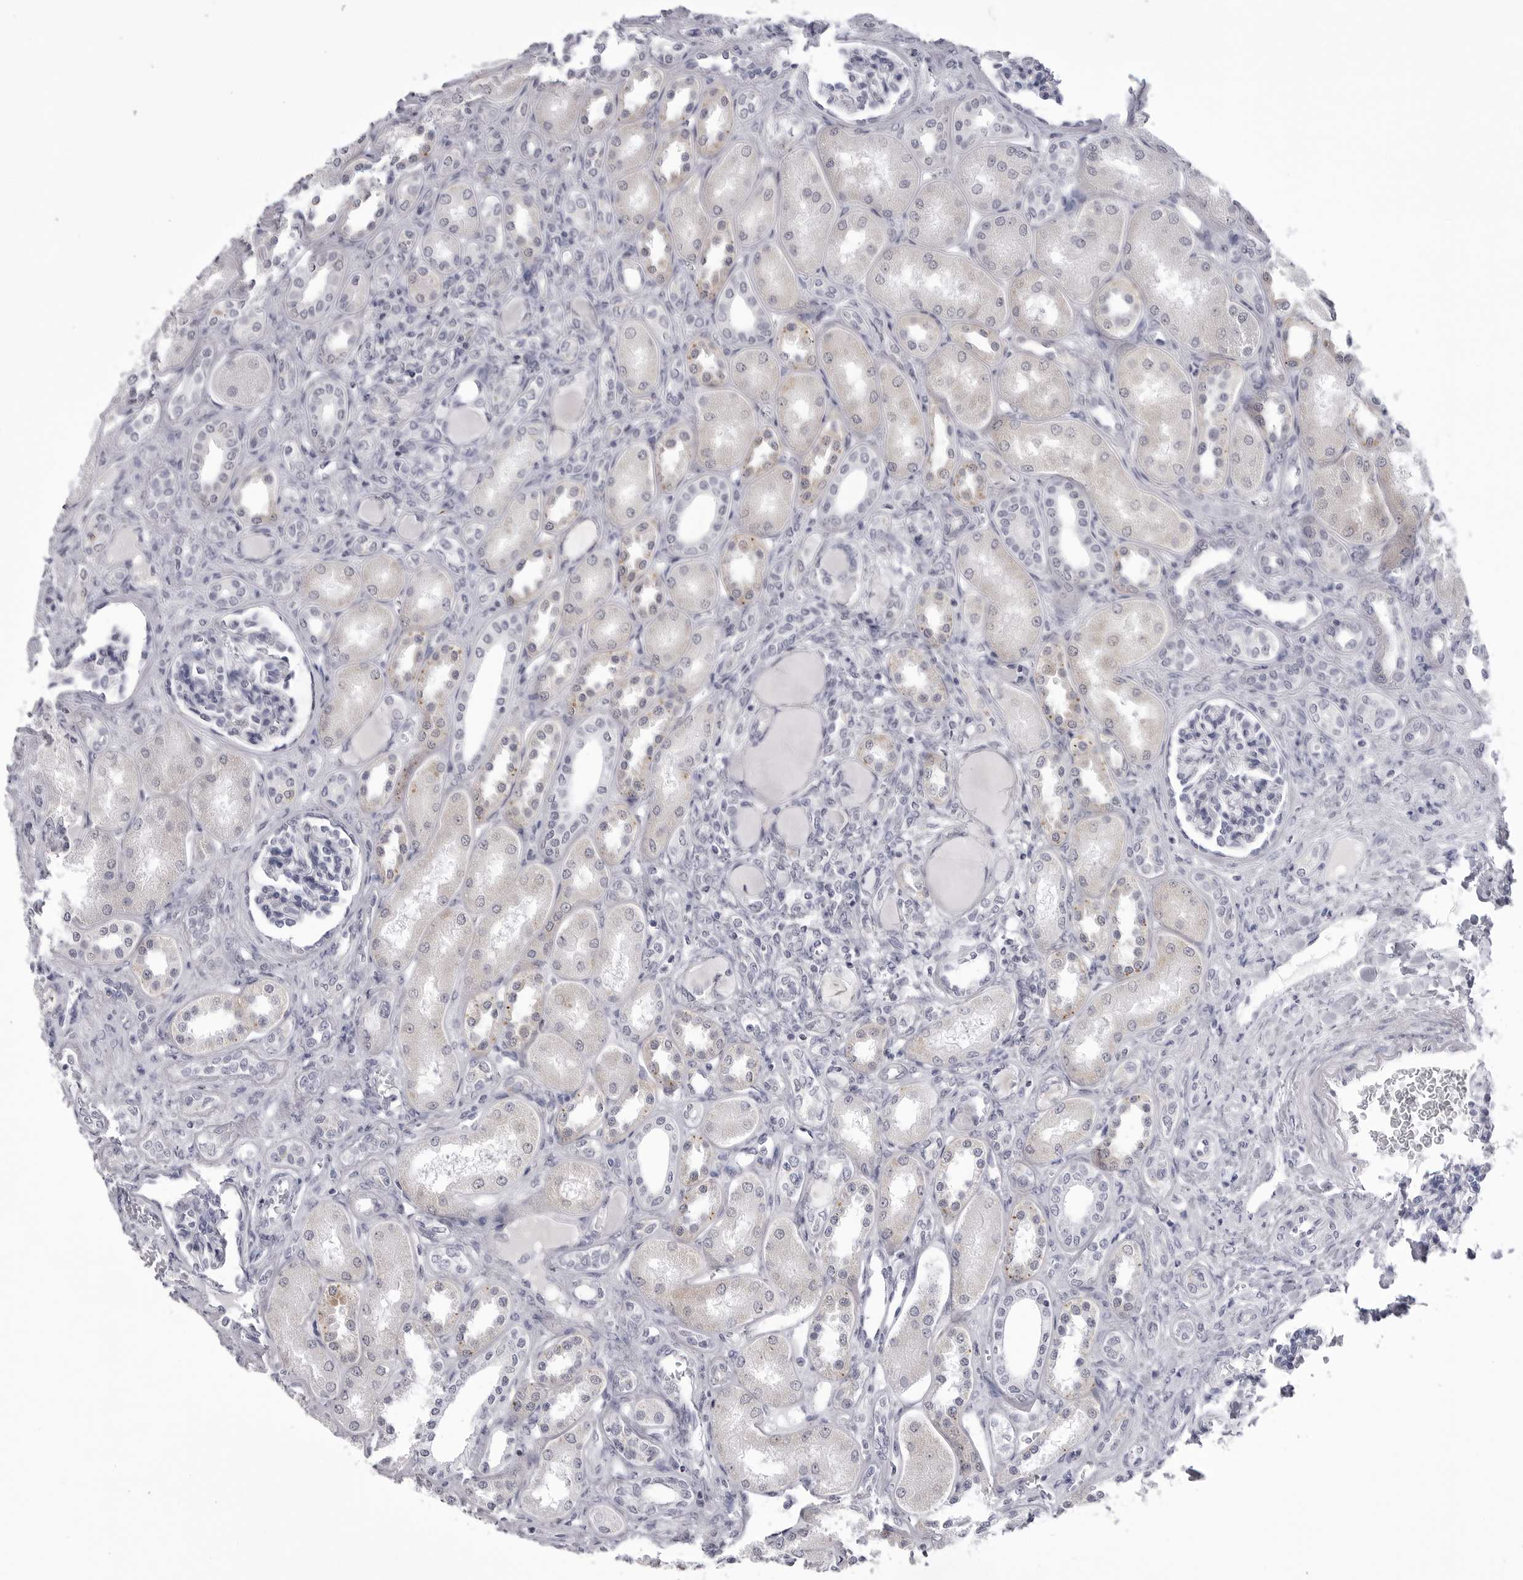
{"staining": {"intensity": "negative", "quantity": "none", "location": "none"}, "tissue": "kidney", "cell_type": "Cells in glomeruli", "image_type": "normal", "snomed": [{"axis": "morphology", "description": "Normal tissue, NOS"}, {"axis": "topography", "description": "Kidney"}], "caption": "Kidney was stained to show a protein in brown. There is no significant positivity in cells in glomeruli. (Stains: DAB (3,3'-diaminobenzidine) IHC with hematoxylin counter stain, Microscopy: brightfield microscopy at high magnification).", "gene": "TUFM", "patient": {"sex": "male", "age": 7}}